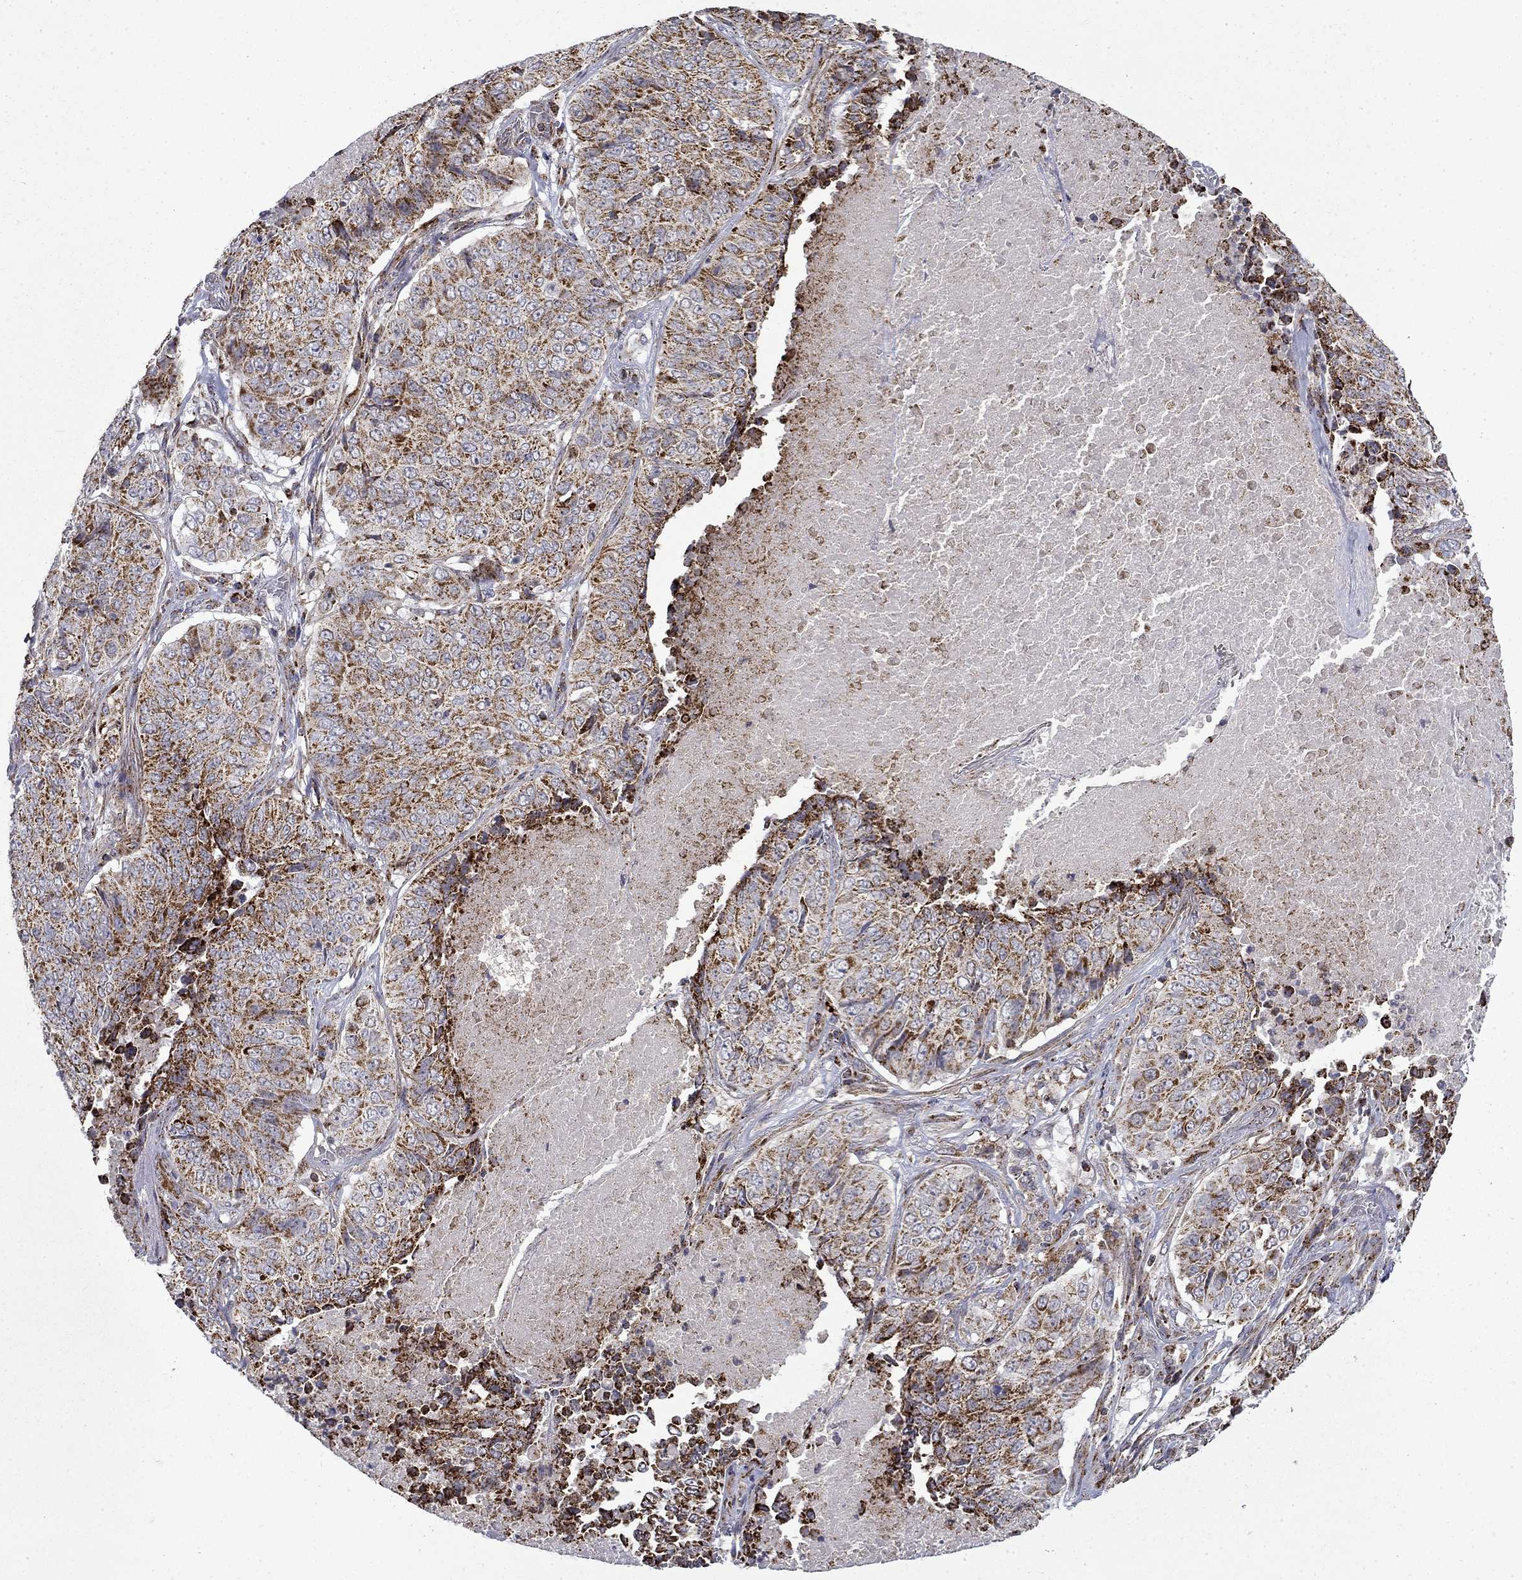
{"staining": {"intensity": "moderate", "quantity": ">75%", "location": "cytoplasmic/membranous"}, "tissue": "lung cancer", "cell_type": "Tumor cells", "image_type": "cancer", "snomed": [{"axis": "morphology", "description": "Normal tissue, NOS"}, {"axis": "morphology", "description": "Squamous cell carcinoma, NOS"}, {"axis": "topography", "description": "Bronchus"}, {"axis": "topography", "description": "Lung"}], "caption": "An image showing moderate cytoplasmic/membranous expression in approximately >75% of tumor cells in lung cancer, as visualized by brown immunohistochemical staining.", "gene": "PCBP3", "patient": {"sex": "male", "age": 64}}